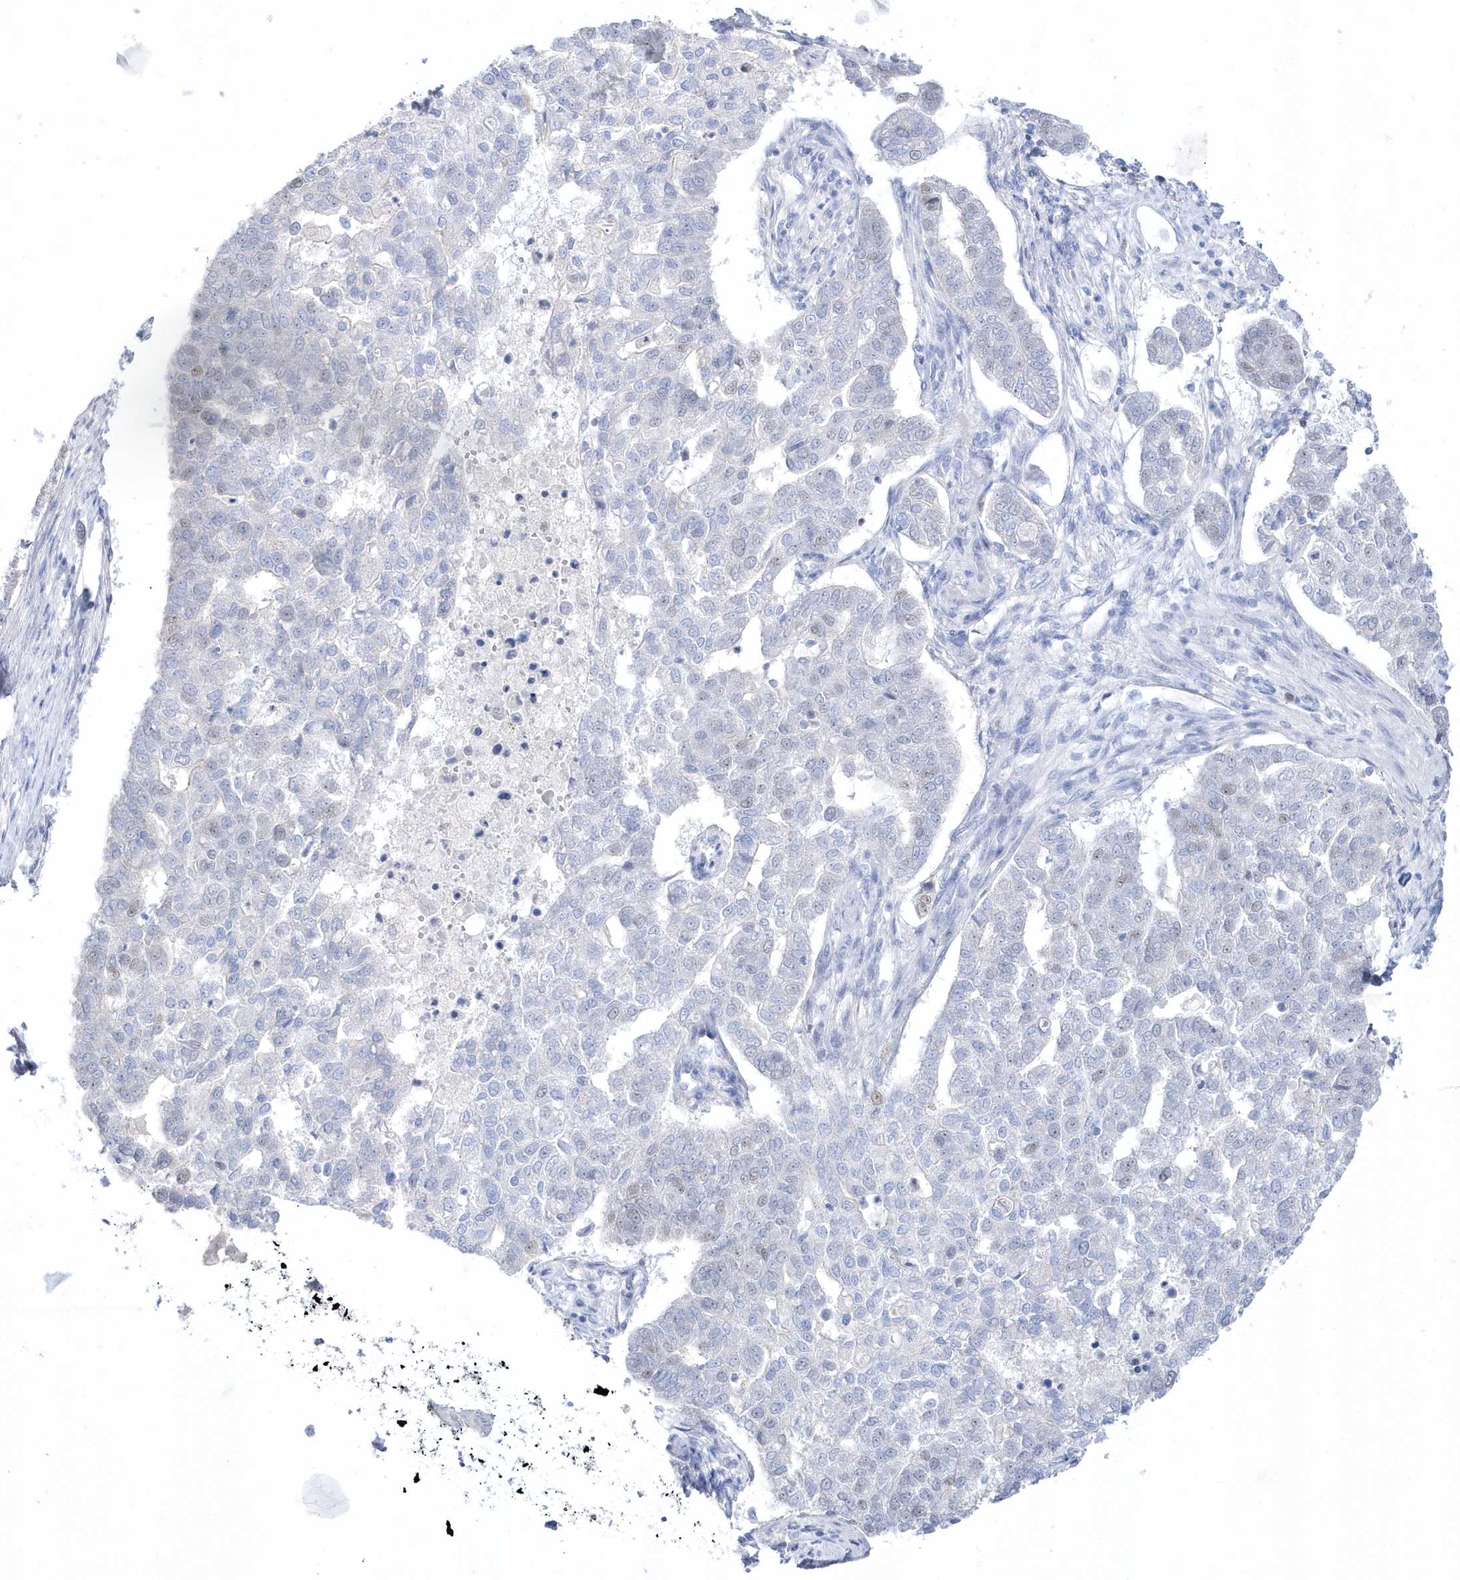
{"staining": {"intensity": "weak", "quantity": "<25%", "location": "nuclear"}, "tissue": "pancreatic cancer", "cell_type": "Tumor cells", "image_type": "cancer", "snomed": [{"axis": "morphology", "description": "Adenocarcinoma, NOS"}, {"axis": "topography", "description": "Pancreas"}], "caption": "A histopathology image of human pancreatic cancer is negative for staining in tumor cells.", "gene": "TMCO6", "patient": {"sex": "female", "age": 61}}